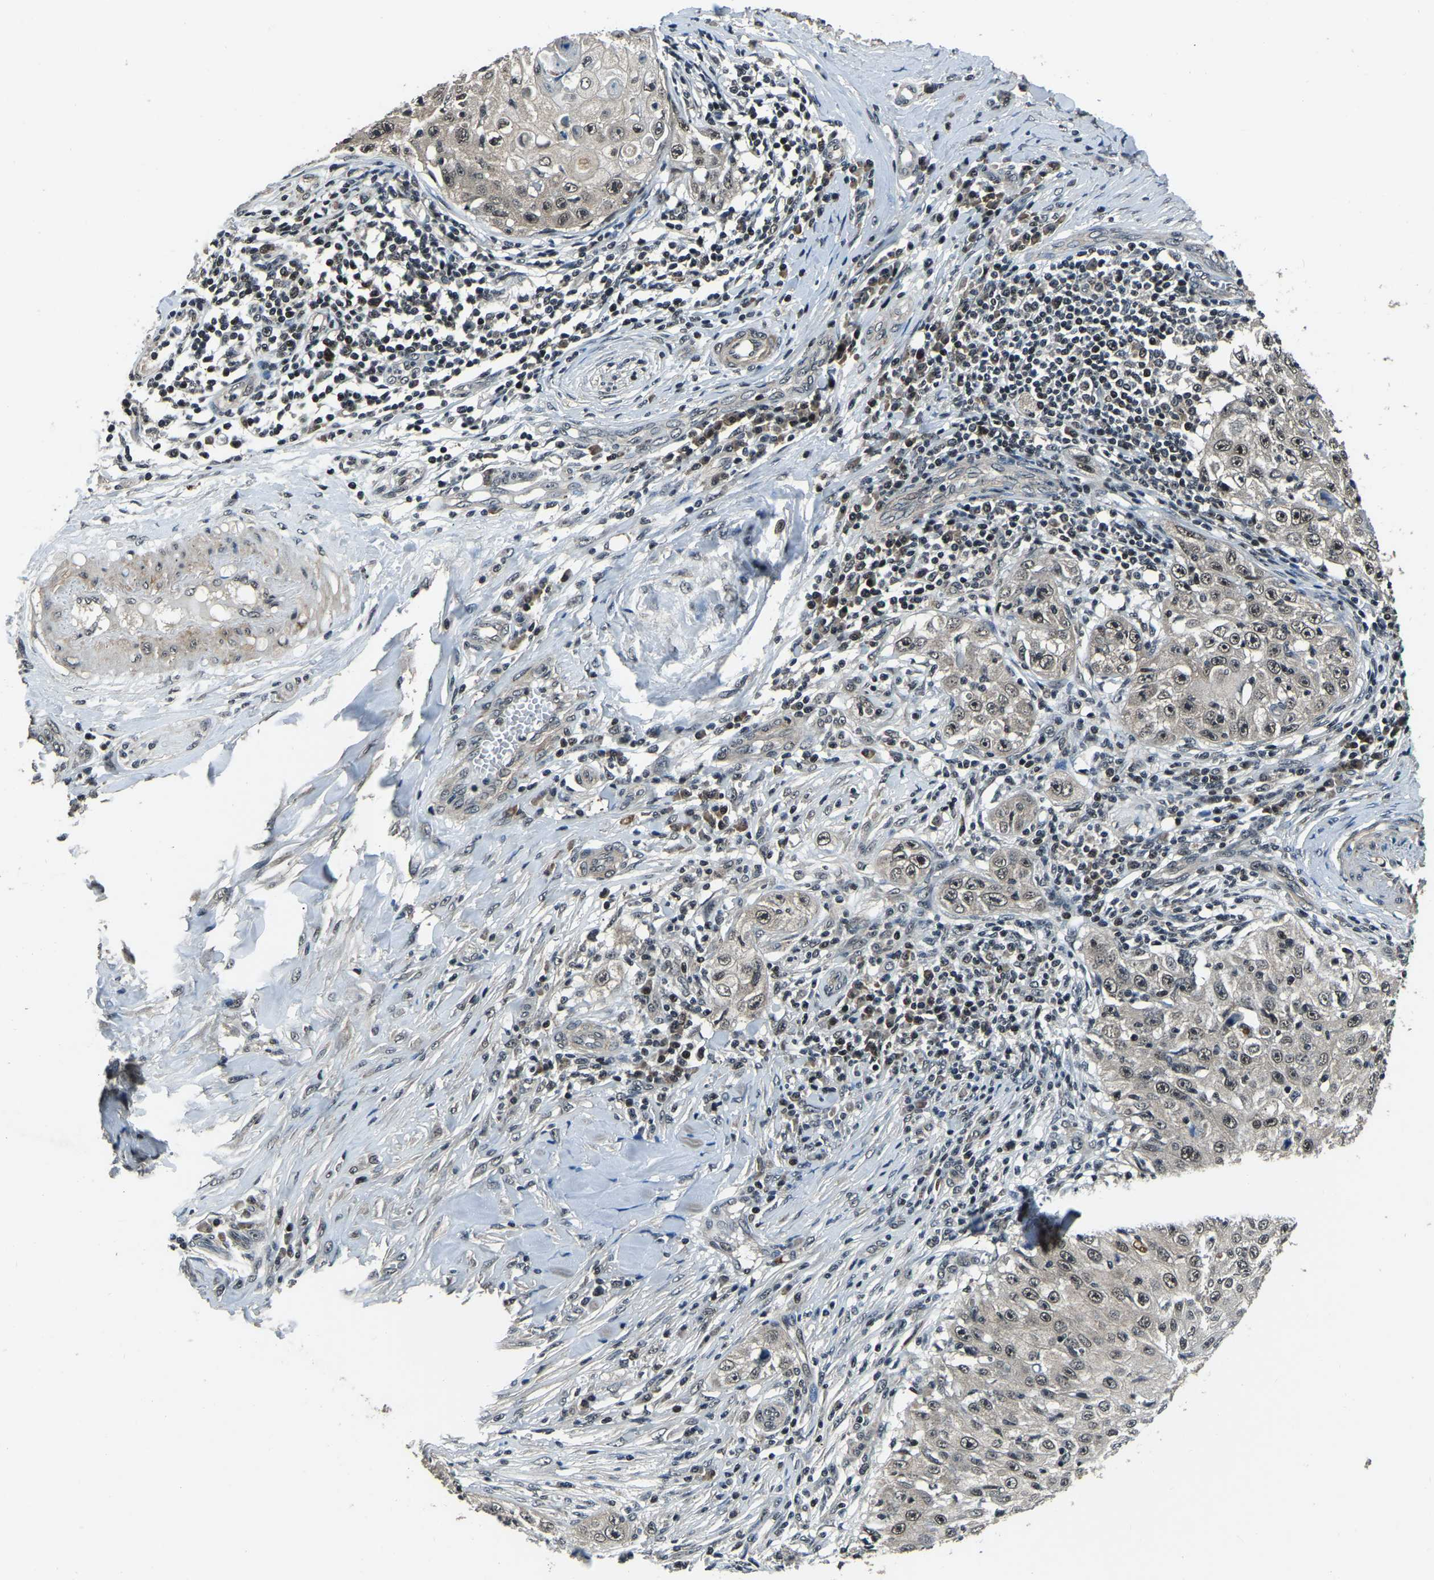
{"staining": {"intensity": "negative", "quantity": "none", "location": "none"}, "tissue": "skin cancer", "cell_type": "Tumor cells", "image_type": "cancer", "snomed": [{"axis": "morphology", "description": "Squamous cell carcinoma, NOS"}, {"axis": "topography", "description": "Skin"}], "caption": "Immunohistochemical staining of skin cancer displays no significant staining in tumor cells.", "gene": "ANKIB1", "patient": {"sex": "male", "age": 86}}